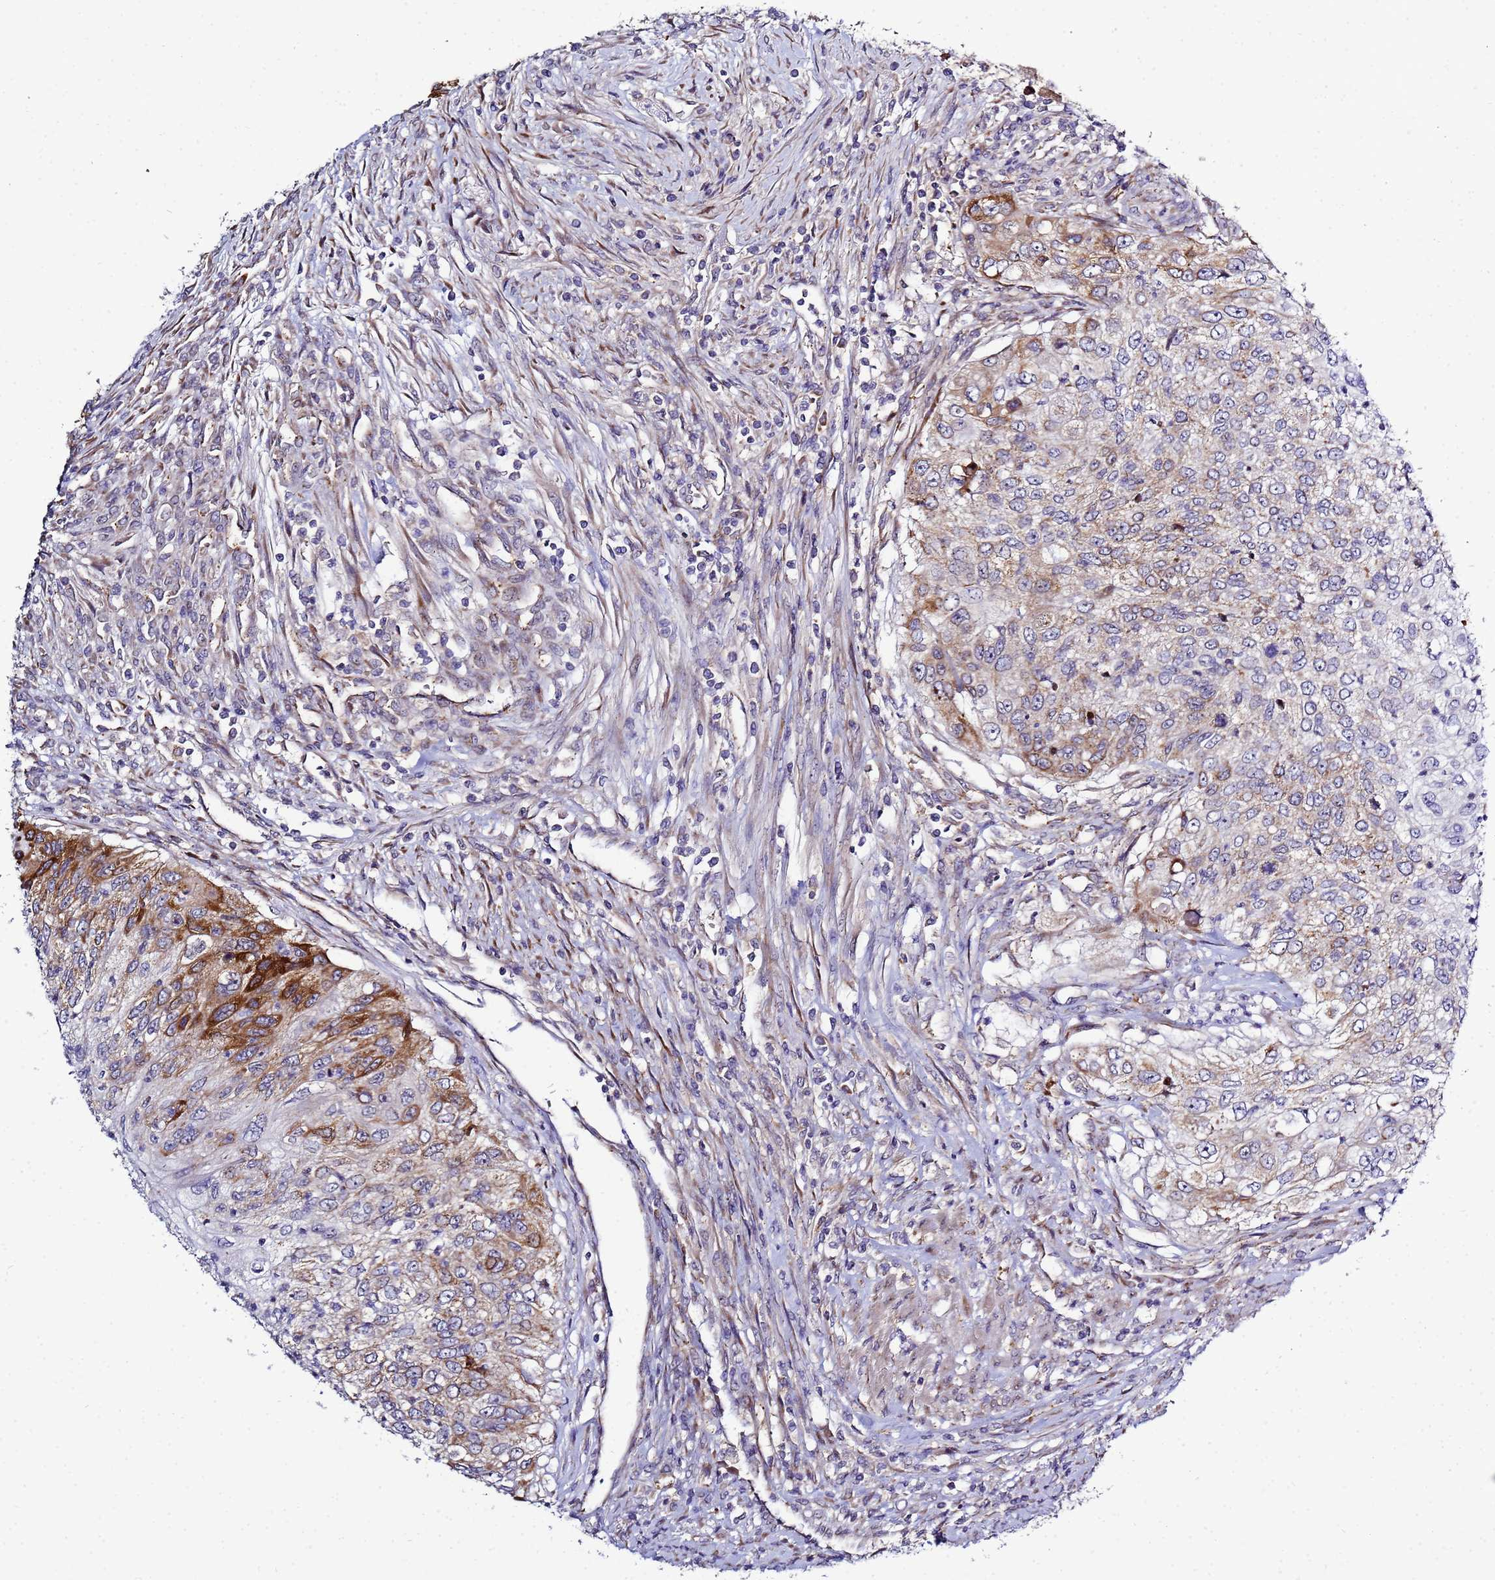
{"staining": {"intensity": "strong", "quantity": "<25%", "location": "cytoplasmic/membranous"}, "tissue": "urothelial cancer", "cell_type": "Tumor cells", "image_type": "cancer", "snomed": [{"axis": "morphology", "description": "Urothelial carcinoma, High grade"}, {"axis": "topography", "description": "Urinary bladder"}], "caption": "Urothelial carcinoma (high-grade) stained with DAB (3,3'-diaminobenzidine) immunohistochemistry (IHC) shows medium levels of strong cytoplasmic/membranous expression in approximately <25% of tumor cells. The protein of interest is shown in brown color, while the nuclei are stained blue.", "gene": "NOL8", "patient": {"sex": "female", "age": 60}}